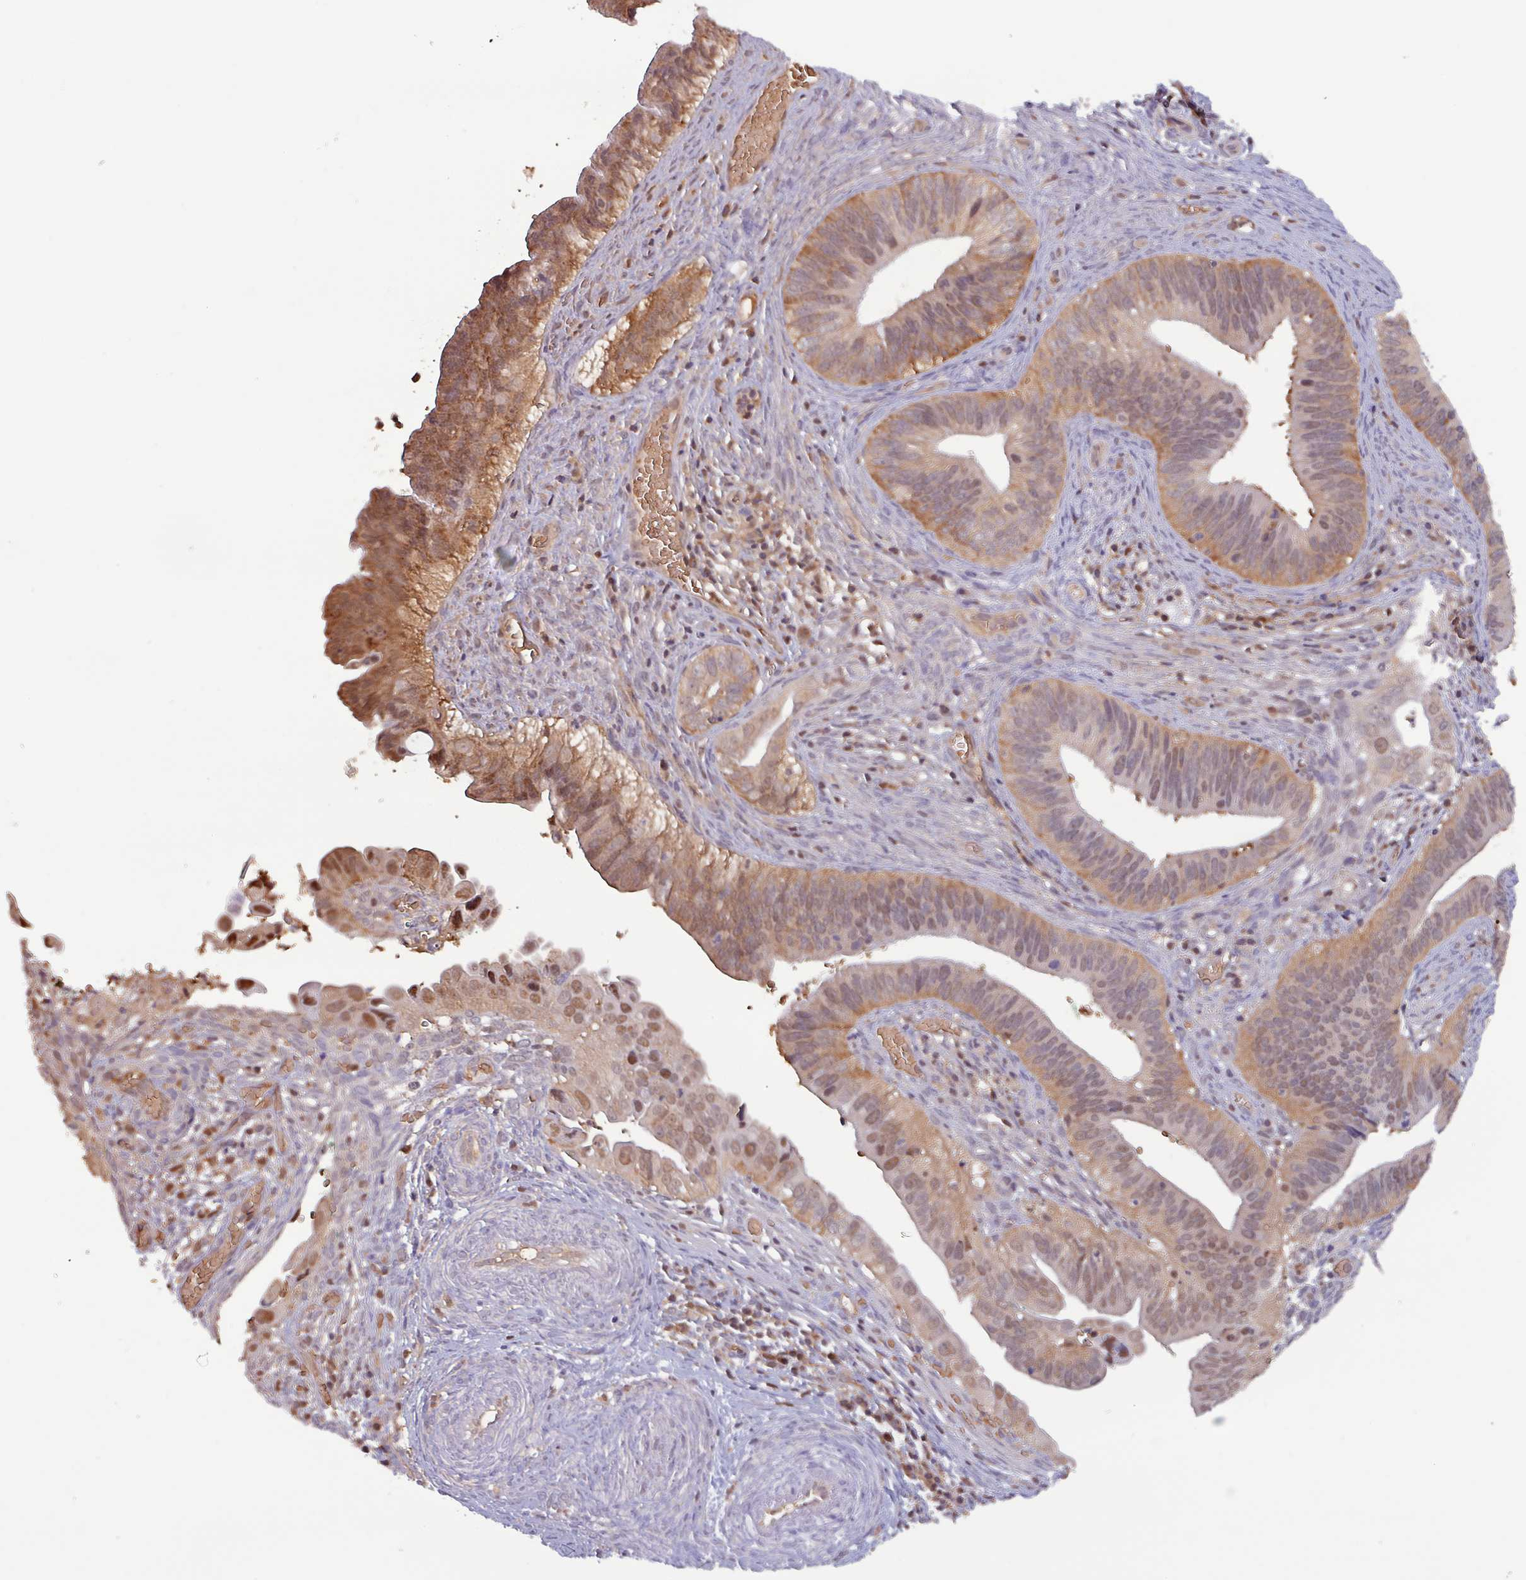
{"staining": {"intensity": "moderate", "quantity": "25%-75%", "location": "cytoplasmic/membranous,nuclear"}, "tissue": "cervical cancer", "cell_type": "Tumor cells", "image_type": "cancer", "snomed": [{"axis": "morphology", "description": "Adenocarcinoma, NOS"}, {"axis": "topography", "description": "Cervix"}], "caption": "Protein expression analysis of adenocarcinoma (cervical) displays moderate cytoplasmic/membranous and nuclear staining in about 25%-75% of tumor cells. (Brightfield microscopy of DAB IHC at high magnification).", "gene": "PSMB8", "patient": {"sex": "female", "age": 42}}